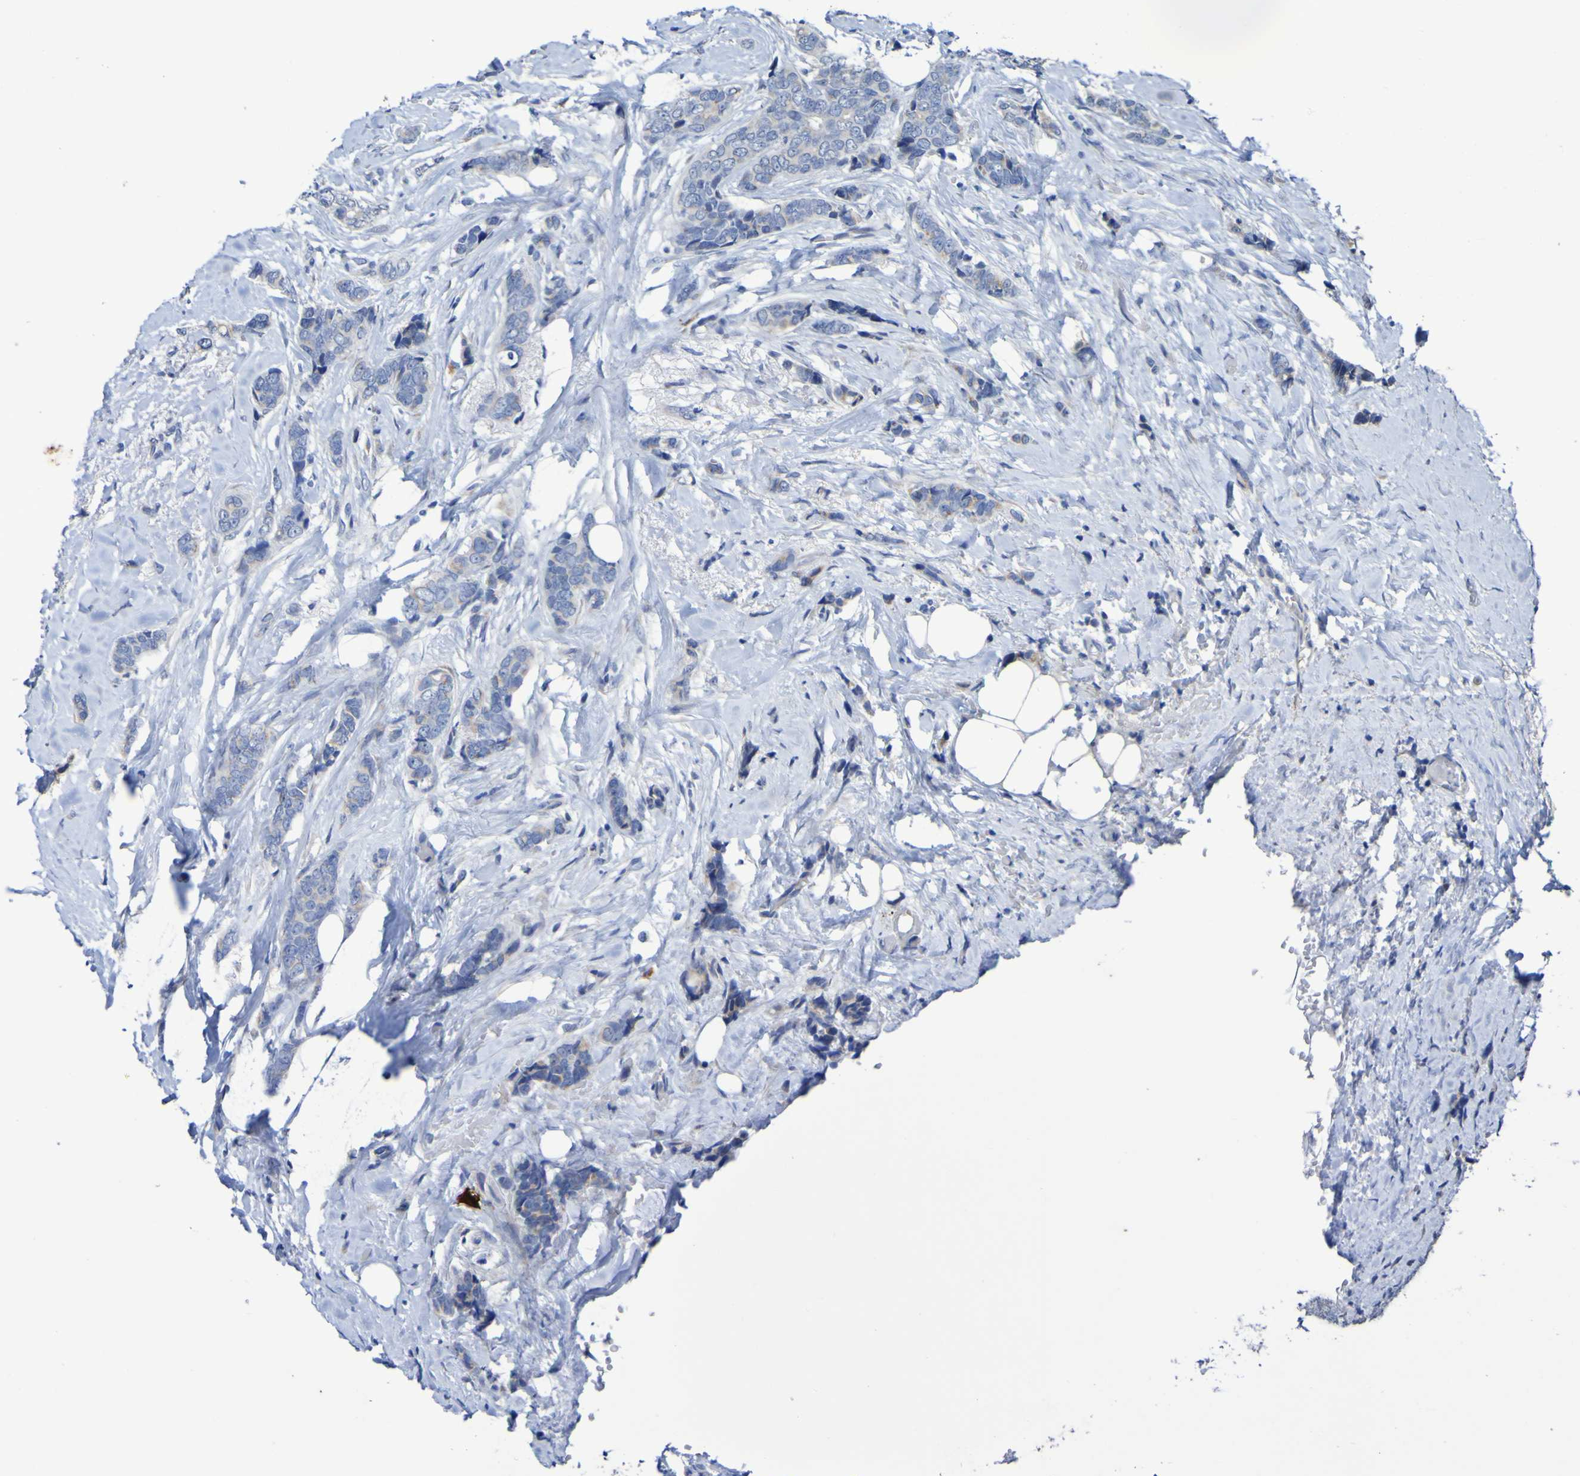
{"staining": {"intensity": "weak", "quantity": "25%-75%", "location": "cytoplasmic/membranous"}, "tissue": "breast cancer", "cell_type": "Tumor cells", "image_type": "cancer", "snomed": [{"axis": "morphology", "description": "Lobular carcinoma"}, {"axis": "topography", "description": "Skin"}, {"axis": "topography", "description": "Breast"}], "caption": "A low amount of weak cytoplasmic/membranous expression is present in about 25%-75% of tumor cells in breast lobular carcinoma tissue.", "gene": "C11orf24", "patient": {"sex": "female", "age": 46}}